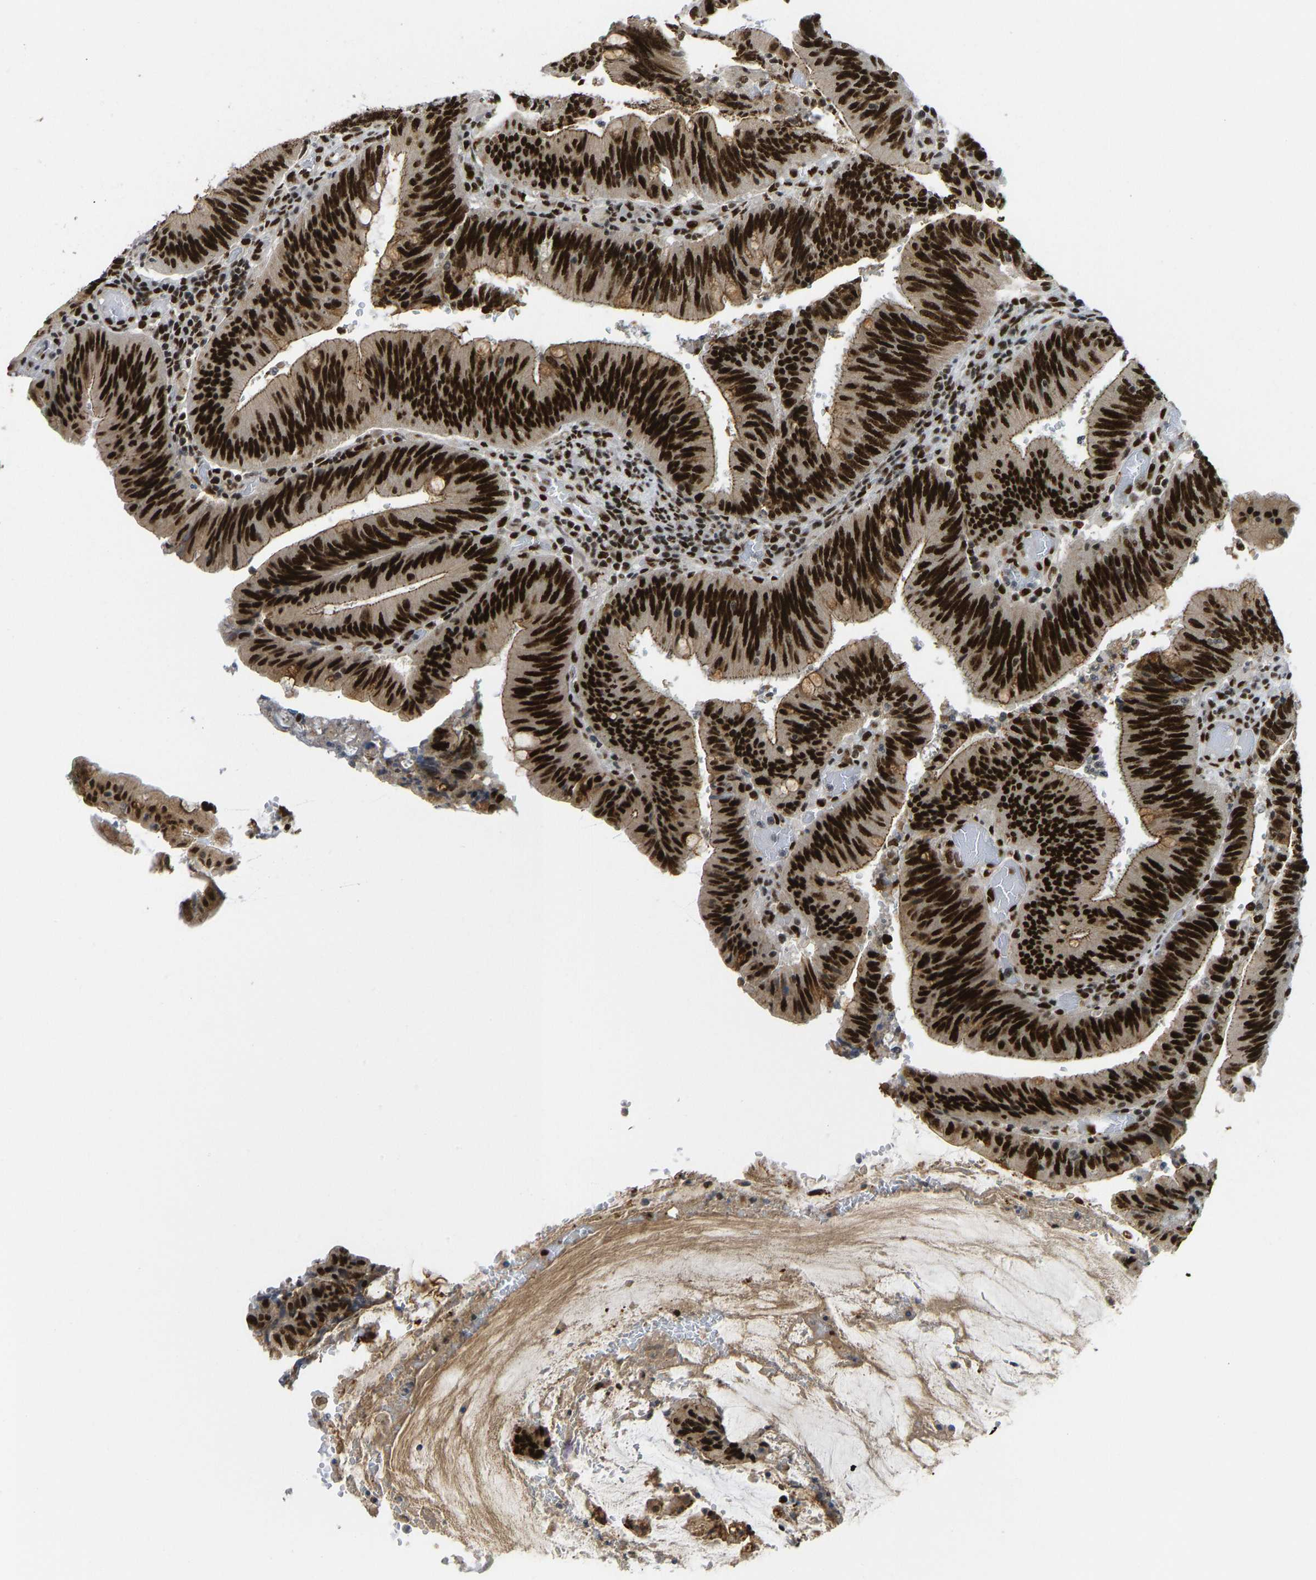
{"staining": {"intensity": "strong", "quantity": ">75%", "location": "nuclear"}, "tissue": "colorectal cancer", "cell_type": "Tumor cells", "image_type": "cancer", "snomed": [{"axis": "morphology", "description": "Normal tissue, NOS"}, {"axis": "morphology", "description": "Adenocarcinoma, NOS"}, {"axis": "topography", "description": "Rectum"}], "caption": "Immunohistochemical staining of human colorectal cancer (adenocarcinoma) displays strong nuclear protein positivity in approximately >75% of tumor cells.", "gene": "FOXK1", "patient": {"sex": "female", "age": 66}}